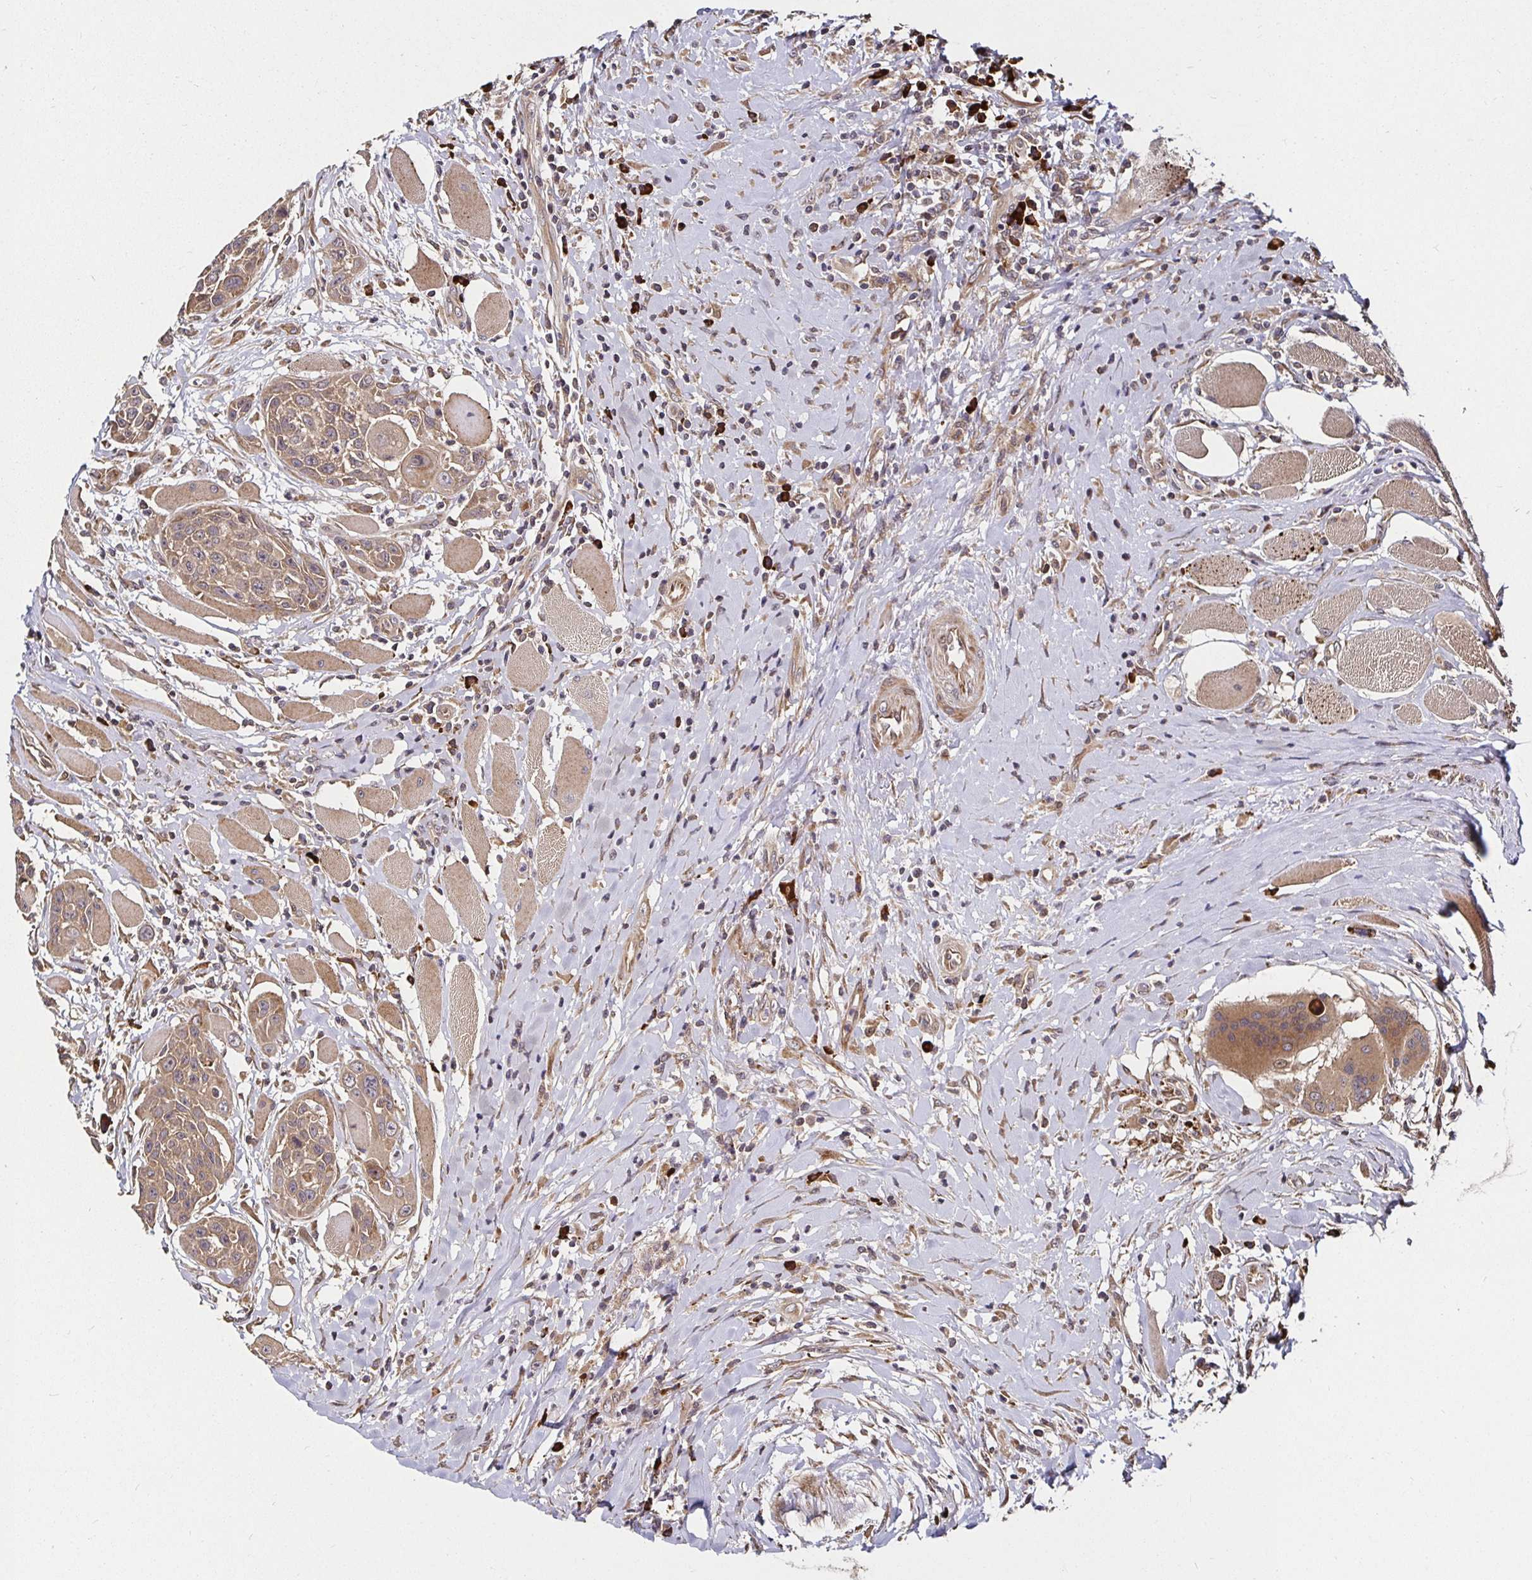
{"staining": {"intensity": "moderate", "quantity": ">75%", "location": "cytoplasmic/membranous"}, "tissue": "head and neck cancer", "cell_type": "Tumor cells", "image_type": "cancer", "snomed": [{"axis": "morphology", "description": "Squamous cell carcinoma, NOS"}, {"axis": "topography", "description": "Head-Neck"}], "caption": "Immunohistochemistry image of head and neck cancer stained for a protein (brown), which demonstrates medium levels of moderate cytoplasmic/membranous expression in about >75% of tumor cells.", "gene": "MLST8", "patient": {"sex": "female", "age": 73}}